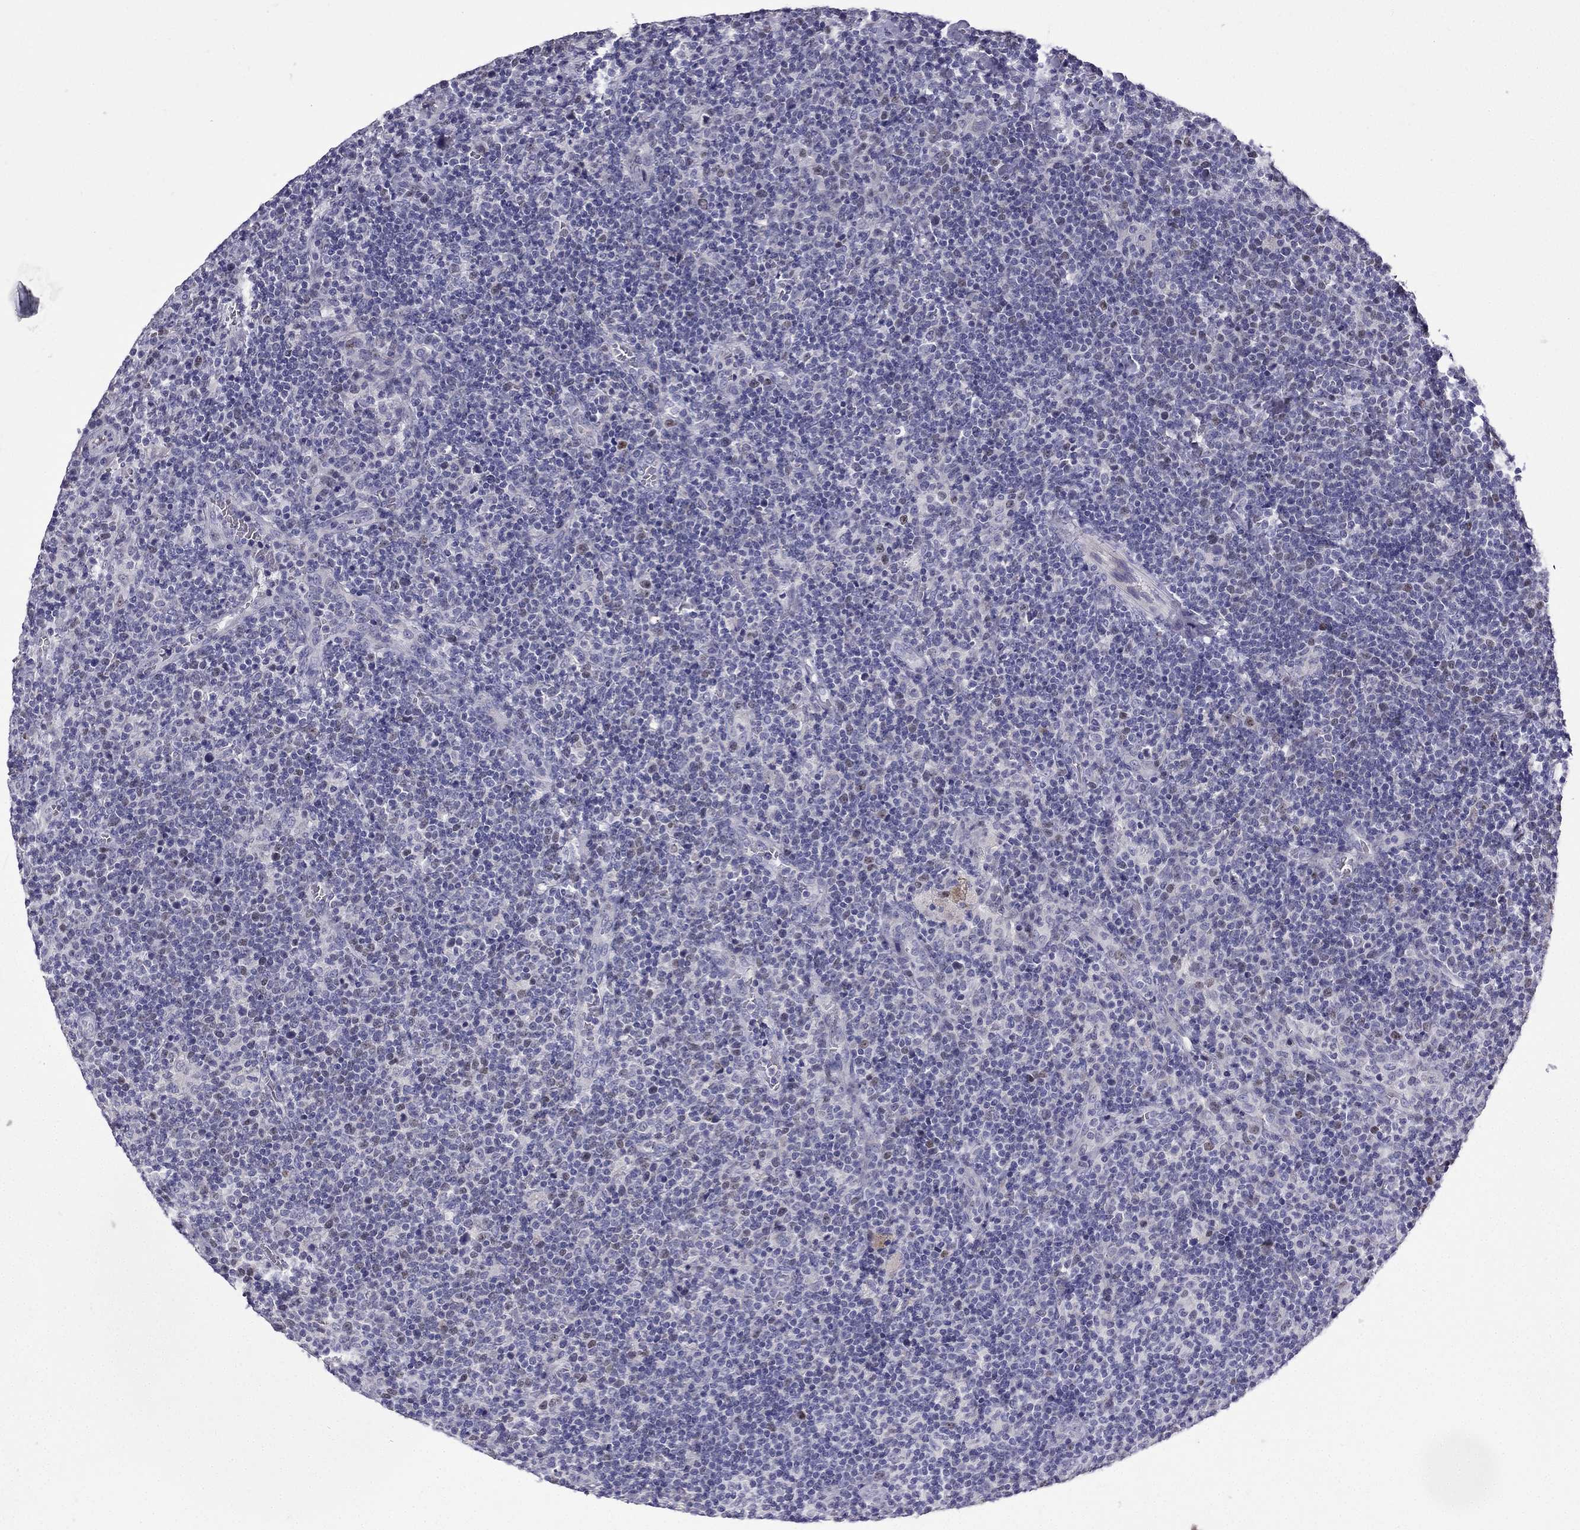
{"staining": {"intensity": "negative", "quantity": "none", "location": "none"}, "tissue": "lymphoma", "cell_type": "Tumor cells", "image_type": "cancer", "snomed": [{"axis": "morphology", "description": "Malignant lymphoma, non-Hodgkin's type, High grade"}, {"axis": "topography", "description": "Lymph node"}], "caption": "Tumor cells show no significant protein staining in lymphoma.", "gene": "UHRF1", "patient": {"sex": "male", "age": 61}}